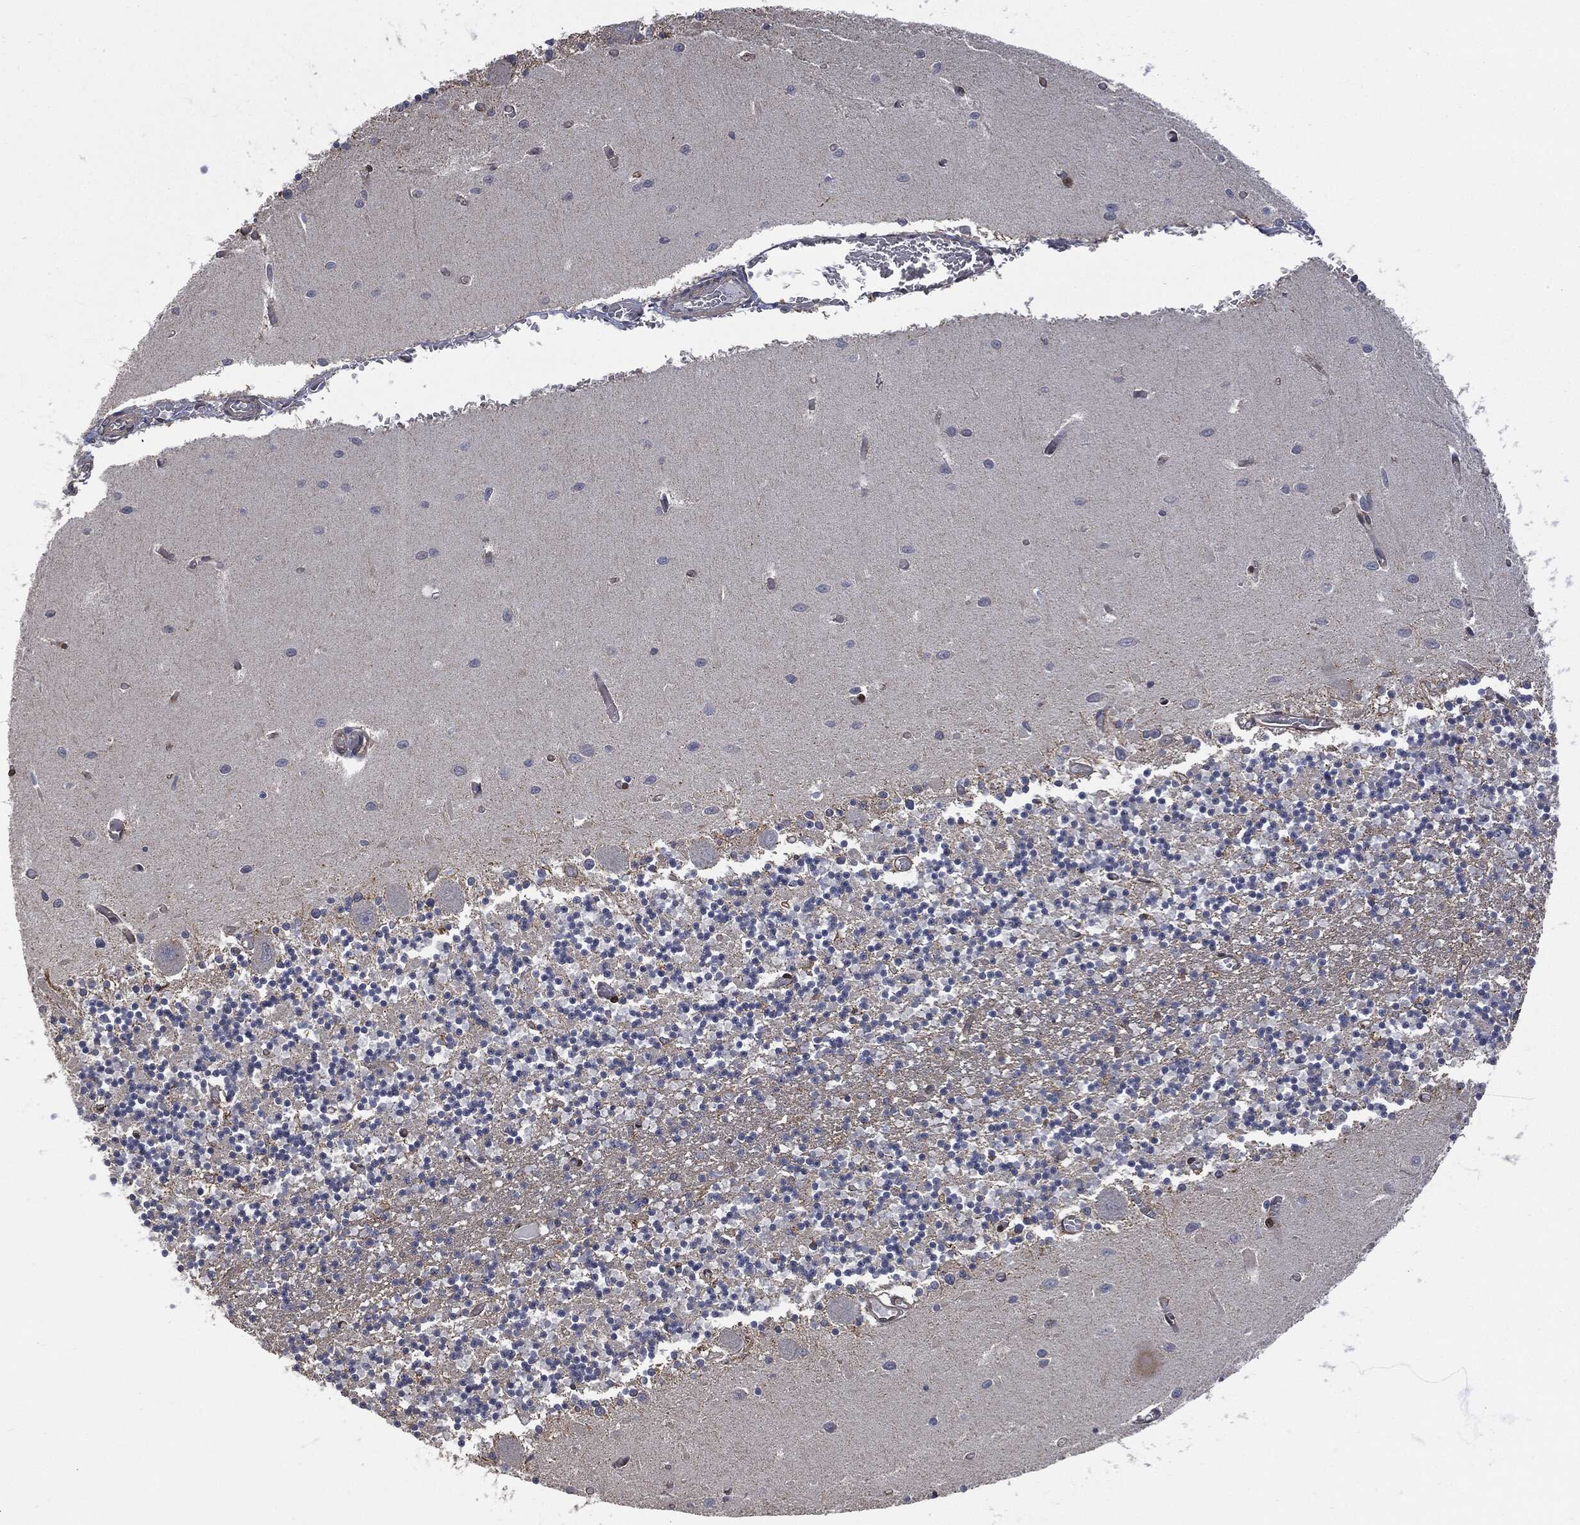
{"staining": {"intensity": "negative", "quantity": "none", "location": "none"}, "tissue": "cerebellum", "cell_type": "Cells in granular layer", "image_type": "normal", "snomed": [{"axis": "morphology", "description": "Normal tissue, NOS"}, {"axis": "topography", "description": "Cerebellum"}], "caption": "A high-resolution image shows immunohistochemistry staining of benign cerebellum, which reveals no significant staining in cells in granular layer.", "gene": "PSMB10", "patient": {"sex": "female", "age": 64}}